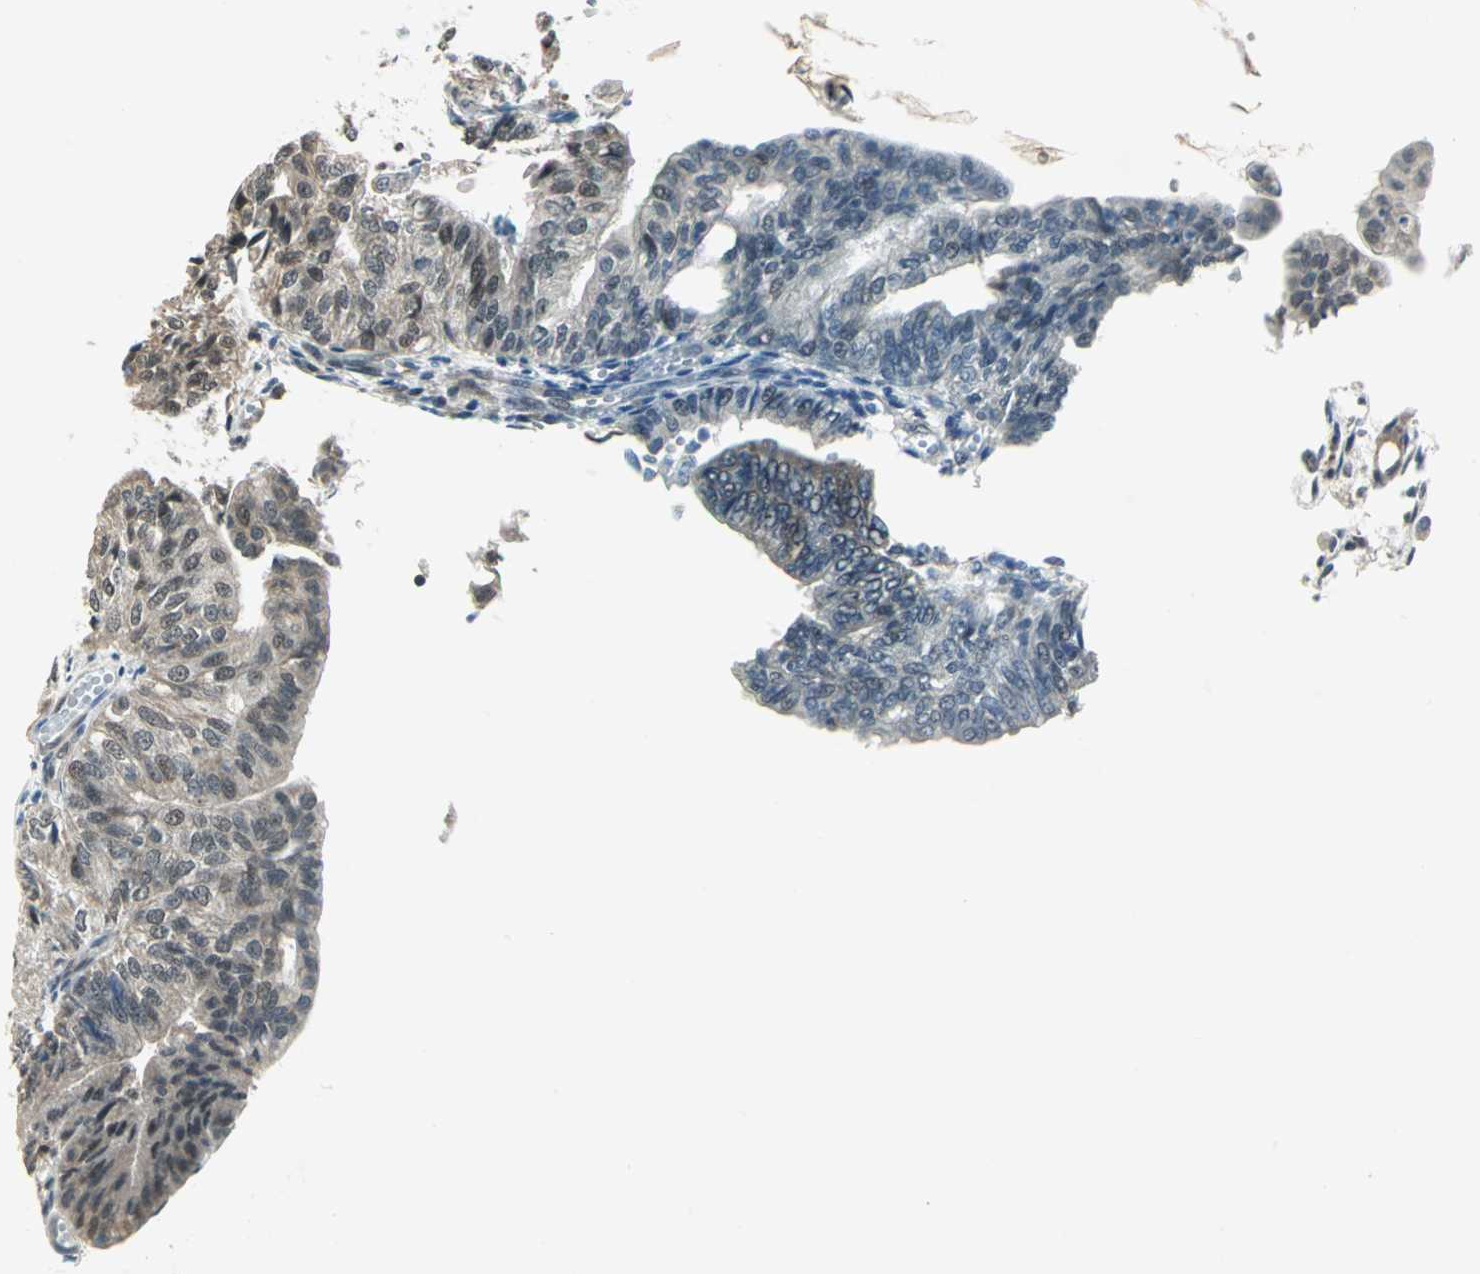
{"staining": {"intensity": "weak", "quantity": "25%-75%", "location": "cytoplasmic/membranous"}, "tissue": "endometrial cancer", "cell_type": "Tumor cells", "image_type": "cancer", "snomed": [{"axis": "morphology", "description": "Adenocarcinoma, NOS"}, {"axis": "topography", "description": "Endometrium"}], "caption": "Immunohistochemical staining of endometrial cancer exhibits low levels of weak cytoplasmic/membranous protein positivity in about 25%-75% of tumor cells. The staining was performed using DAB (3,3'-diaminobenzidine) to visualize the protein expression in brown, while the nuclei were stained in blue with hematoxylin (Magnification: 20x).", "gene": "PLAGL2", "patient": {"sex": "female", "age": 59}}